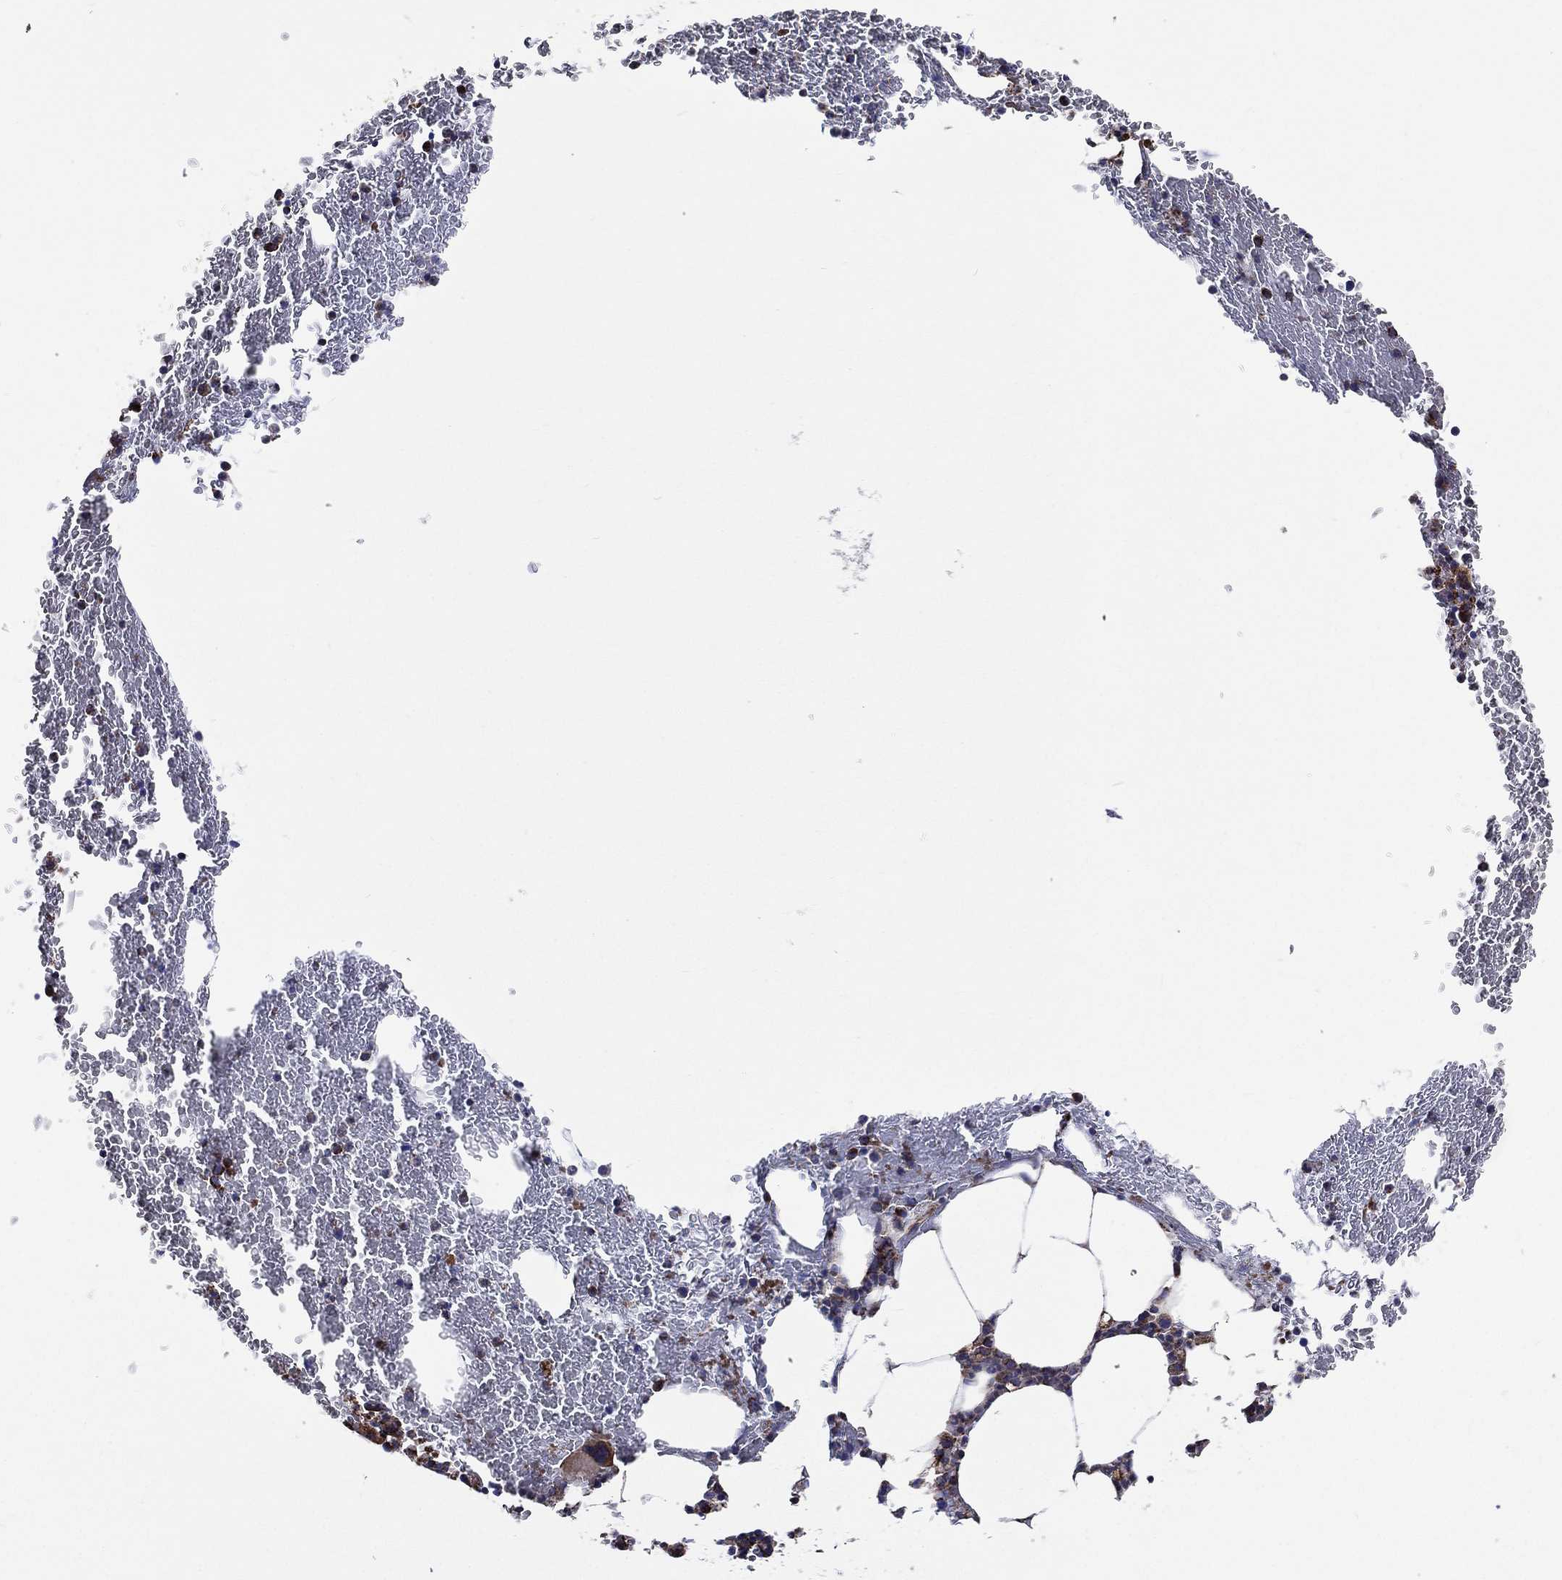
{"staining": {"intensity": "strong", "quantity": "<25%", "location": "cytoplasmic/membranous"}, "tissue": "bone marrow", "cell_type": "Hematopoietic cells", "image_type": "normal", "snomed": [{"axis": "morphology", "description": "Normal tissue, NOS"}, {"axis": "topography", "description": "Bone marrow"}], "caption": "Immunohistochemistry (IHC) photomicrograph of unremarkable bone marrow stained for a protein (brown), which reveals medium levels of strong cytoplasmic/membranous positivity in about <25% of hematopoietic cells.", "gene": "ANKRD37", "patient": {"sex": "female", "age": 67}}